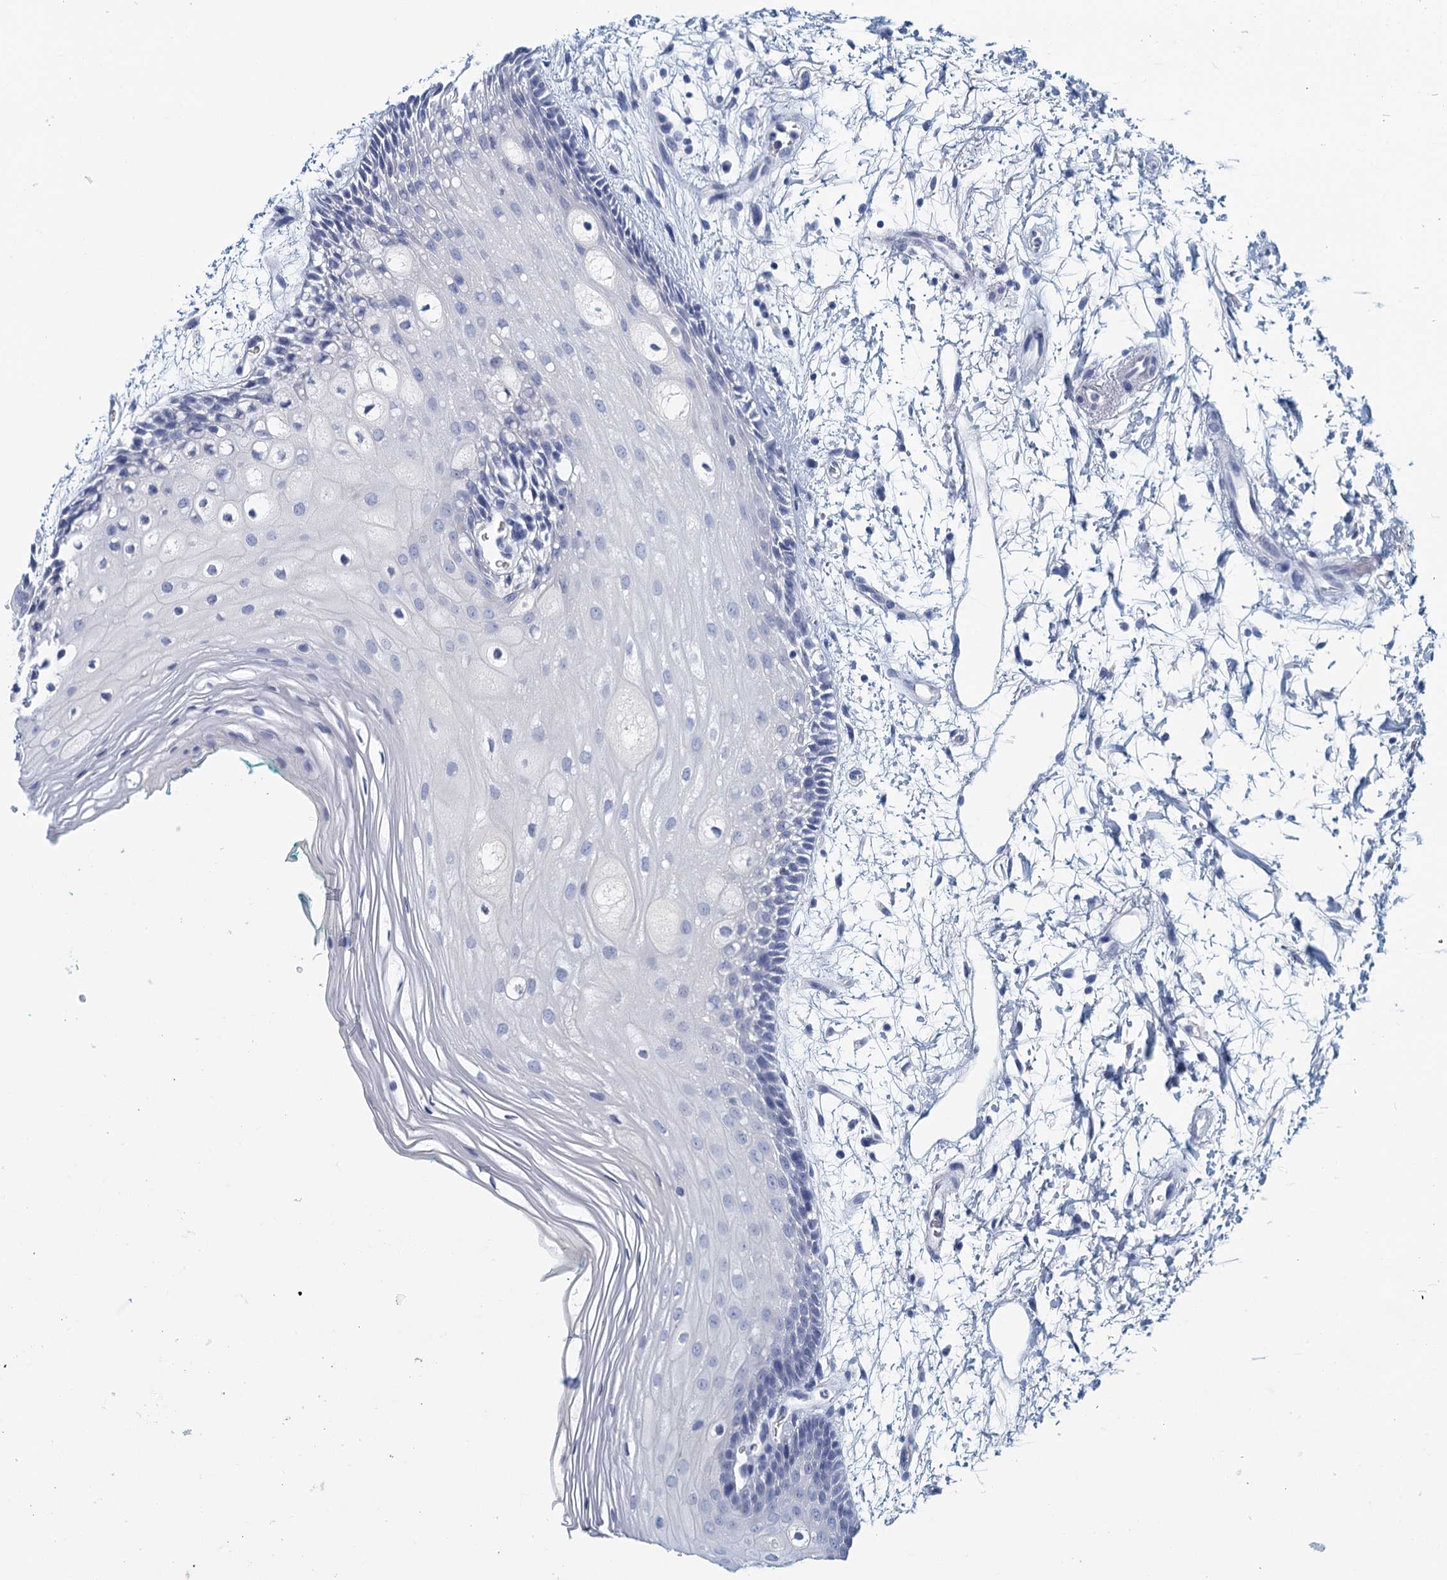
{"staining": {"intensity": "negative", "quantity": "none", "location": "none"}, "tissue": "oral mucosa", "cell_type": "Squamous epithelial cells", "image_type": "normal", "snomed": [{"axis": "morphology", "description": "Normal tissue, NOS"}, {"axis": "topography", "description": "Skeletal muscle"}, {"axis": "topography", "description": "Oral tissue"}, {"axis": "topography", "description": "Peripheral nerve tissue"}], "caption": "A photomicrograph of oral mucosa stained for a protein displays no brown staining in squamous epithelial cells. (DAB immunohistochemistry, high magnification).", "gene": "CYP51A1", "patient": {"sex": "female", "age": 84}}